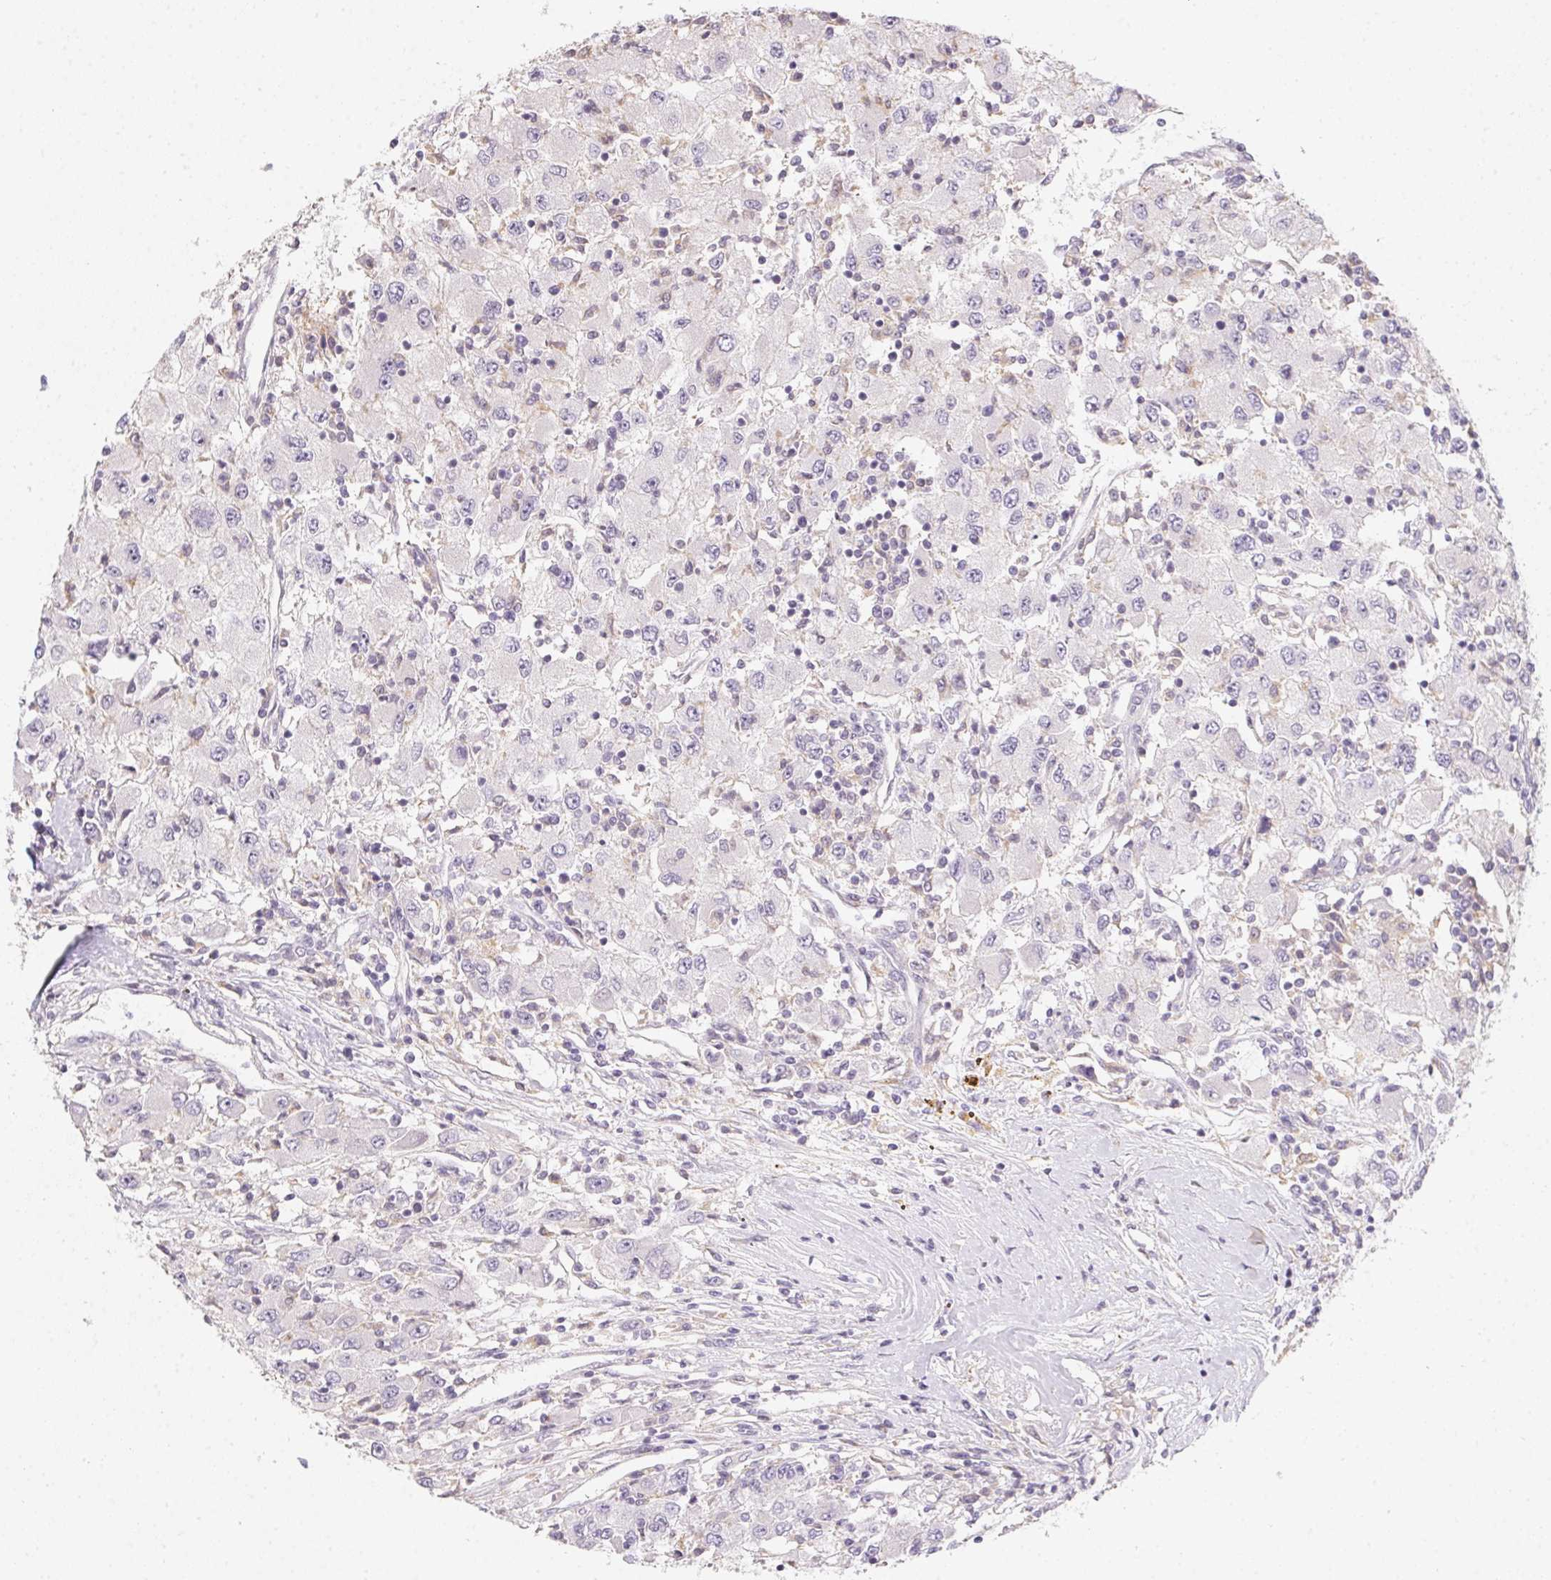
{"staining": {"intensity": "negative", "quantity": "none", "location": "none"}, "tissue": "renal cancer", "cell_type": "Tumor cells", "image_type": "cancer", "snomed": [{"axis": "morphology", "description": "Adenocarcinoma, NOS"}, {"axis": "topography", "description": "Kidney"}], "caption": "DAB (3,3'-diaminobenzidine) immunohistochemical staining of human adenocarcinoma (renal) reveals no significant expression in tumor cells.", "gene": "SLC6A18", "patient": {"sex": "female", "age": 67}}